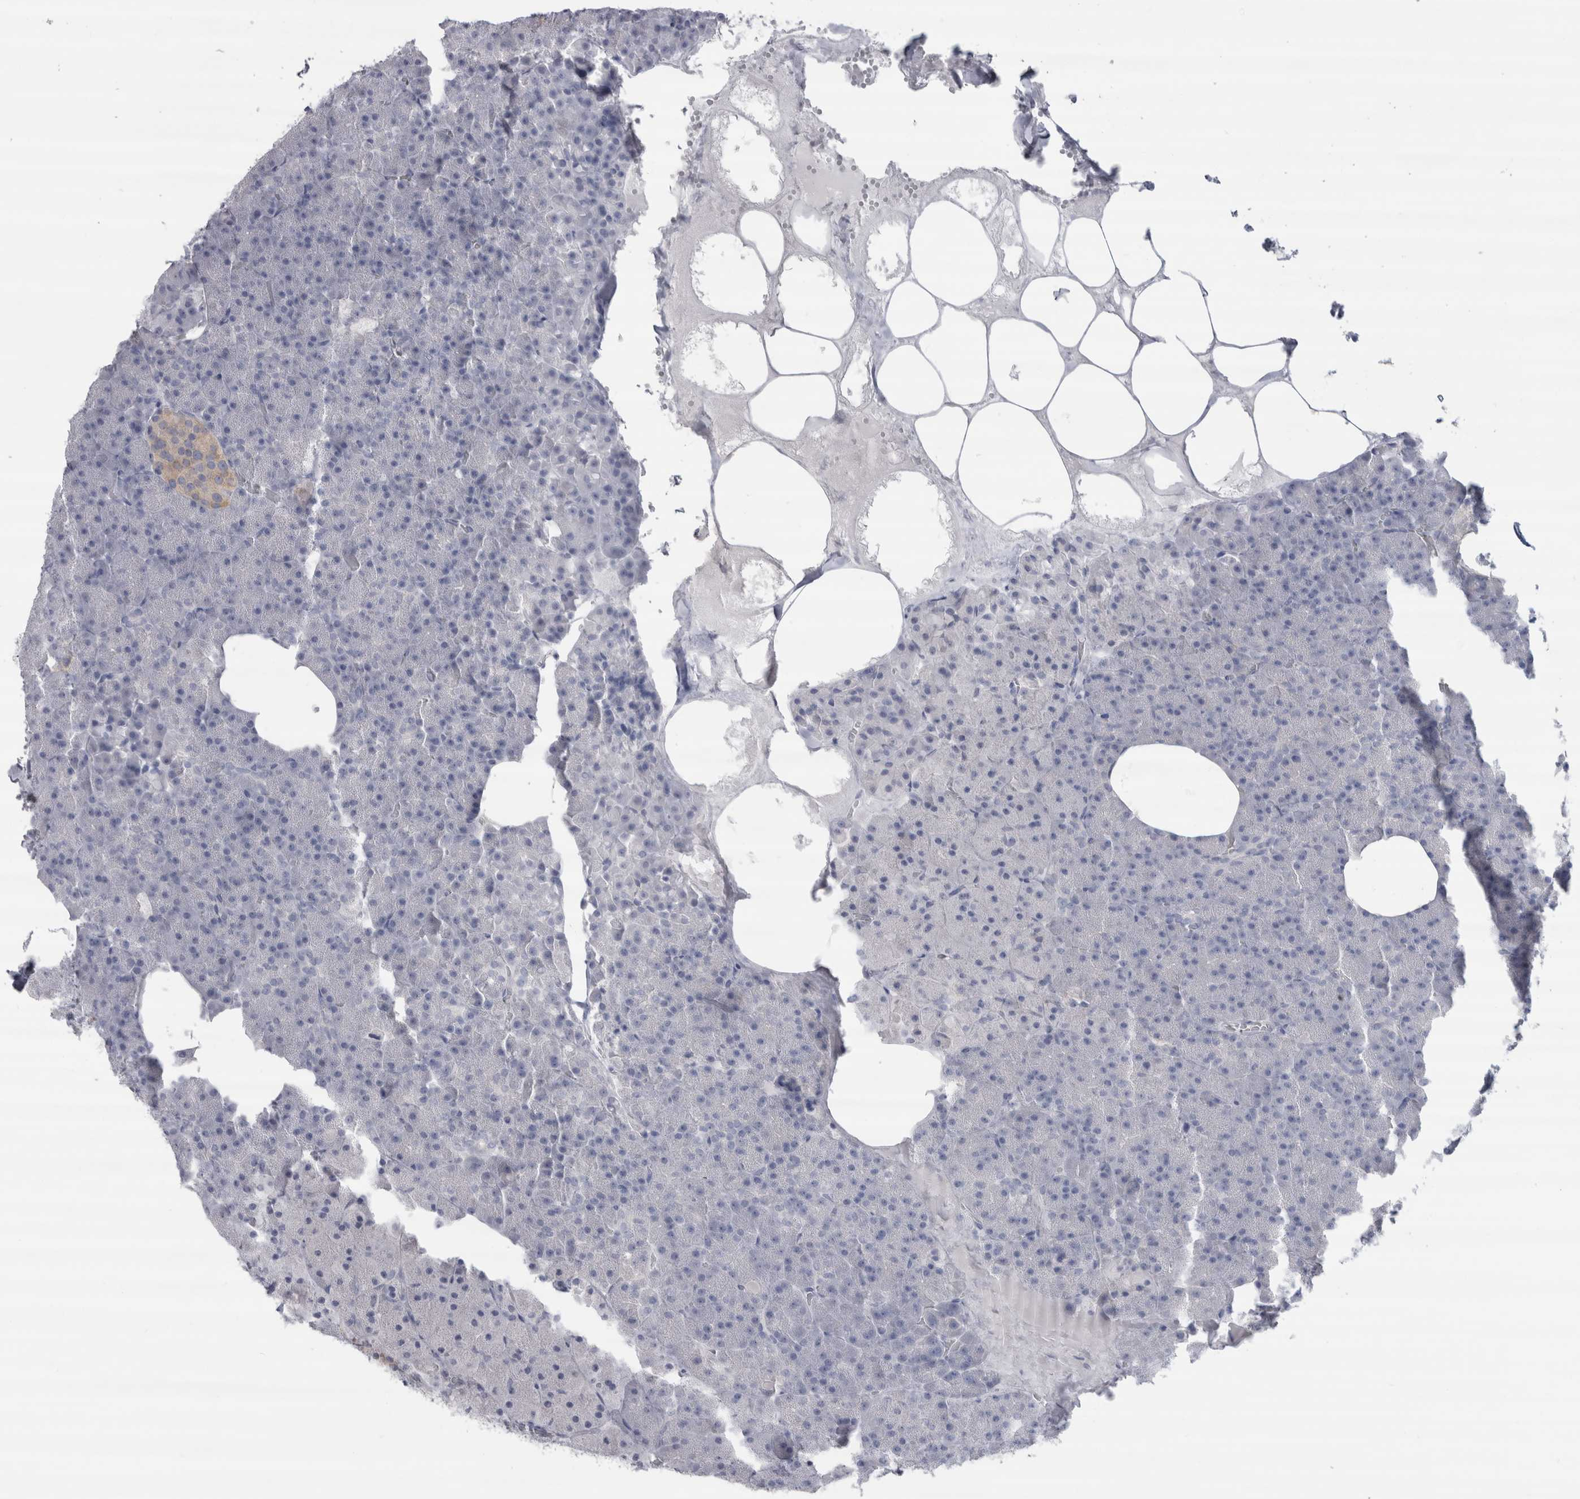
{"staining": {"intensity": "negative", "quantity": "none", "location": "none"}, "tissue": "pancreas", "cell_type": "Exocrine glandular cells", "image_type": "normal", "snomed": [{"axis": "morphology", "description": "Normal tissue, NOS"}, {"axis": "morphology", "description": "Carcinoid, malignant, NOS"}, {"axis": "topography", "description": "Pancreas"}], "caption": "DAB (3,3'-diaminobenzidine) immunohistochemical staining of normal pancreas displays no significant expression in exocrine glandular cells. The staining was performed using DAB (3,3'-diaminobenzidine) to visualize the protein expression in brown, while the nuclei were stained in blue with hematoxylin (Magnification: 20x).", "gene": "CDH17", "patient": {"sex": "female", "age": 35}}